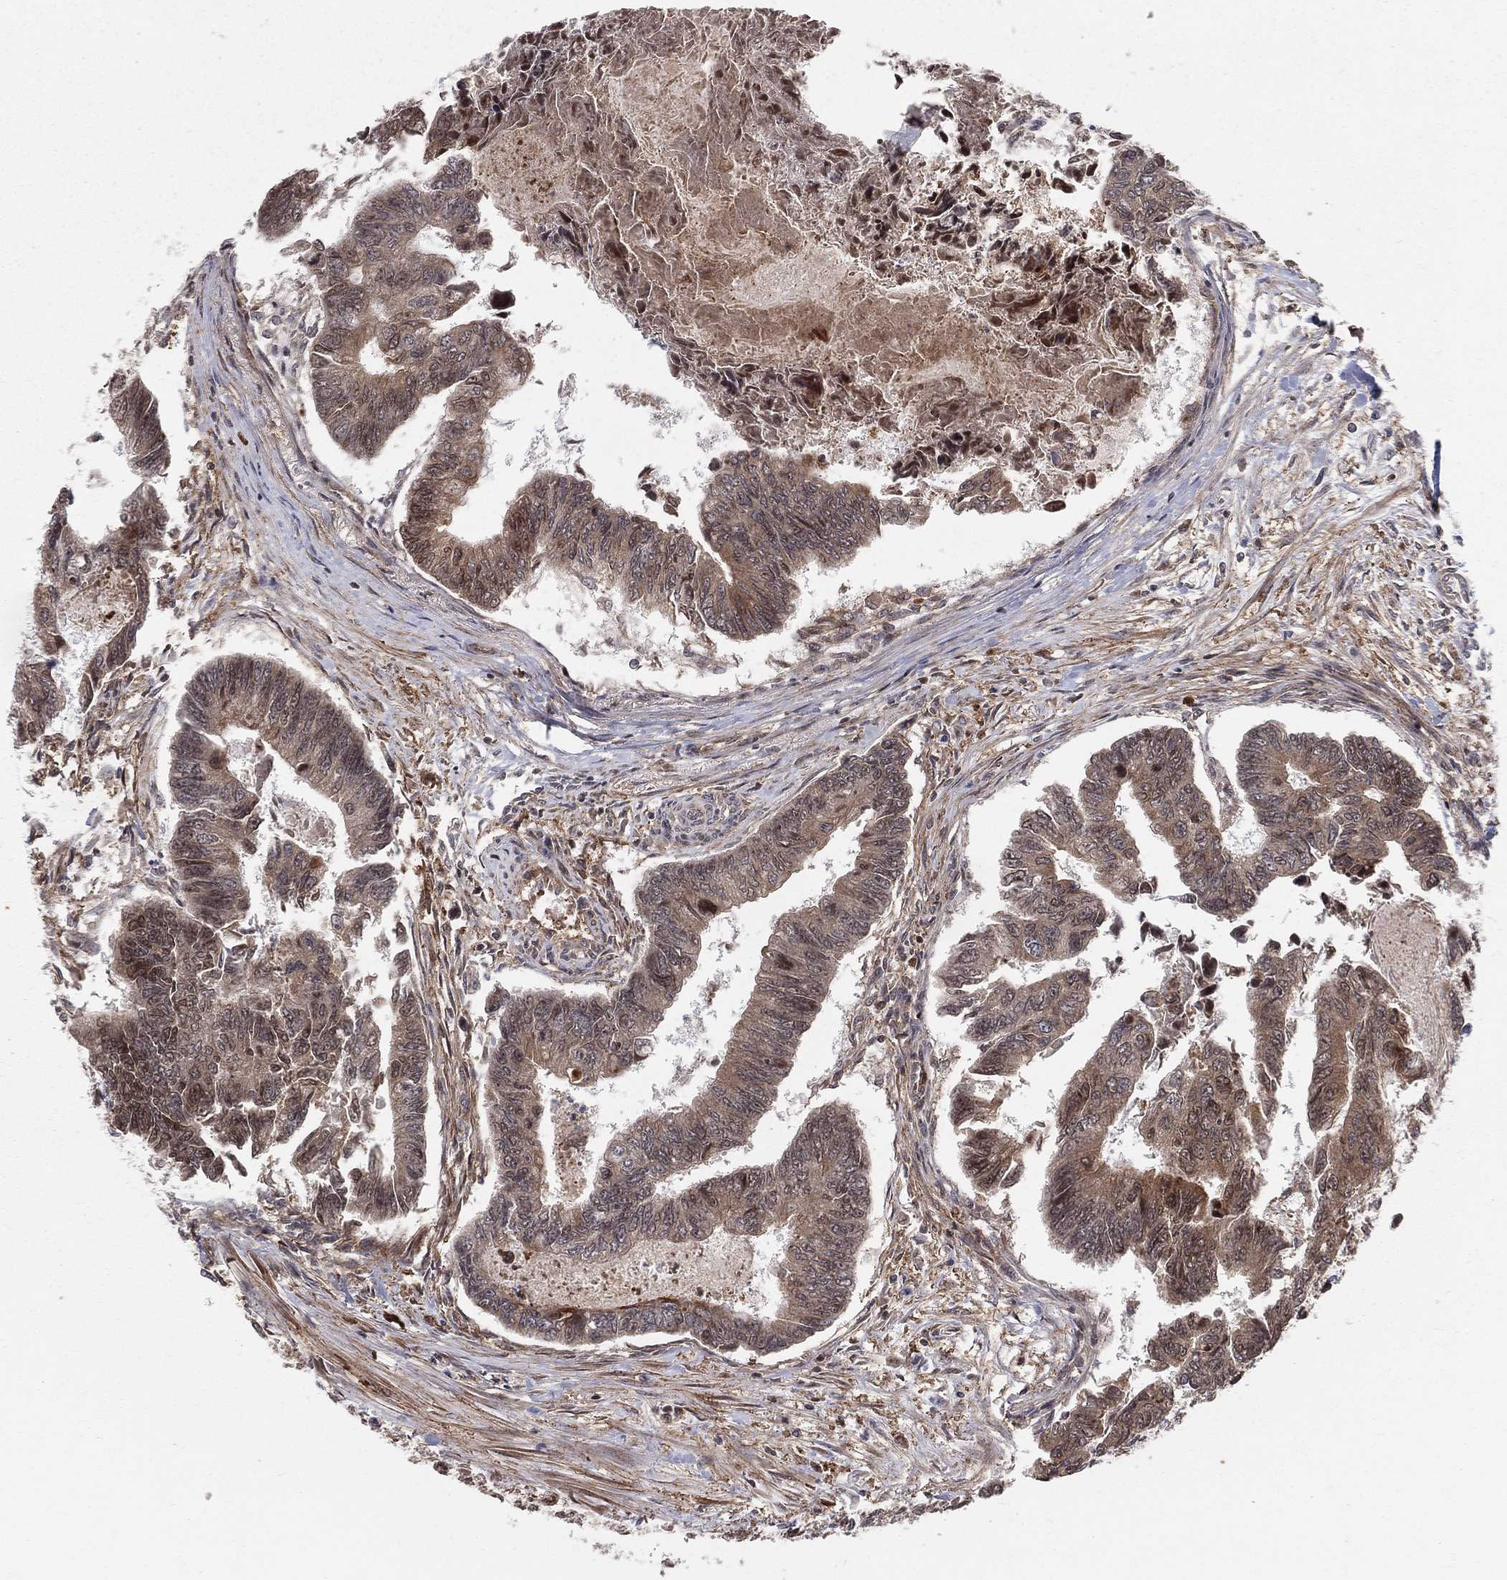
{"staining": {"intensity": "moderate", "quantity": ">75%", "location": "cytoplasmic/membranous"}, "tissue": "colorectal cancer", "cell_type": "Tumor cells", "image_type": "cancer", "snomed": [{"axis": "morphology", "description": "Adenocarcinoma, NOS"}, {"axis": "topography", "description": "Colon"}], "caption": "The image reveals immunohistochemical staining of colorectal cancer (adenocarcinoma). There is moderate cytoplasmic/membranous positivity is present in about >75% of tumor cells.", "gene": "MIX23", "patient": {"sex": "female", "age": 65}}